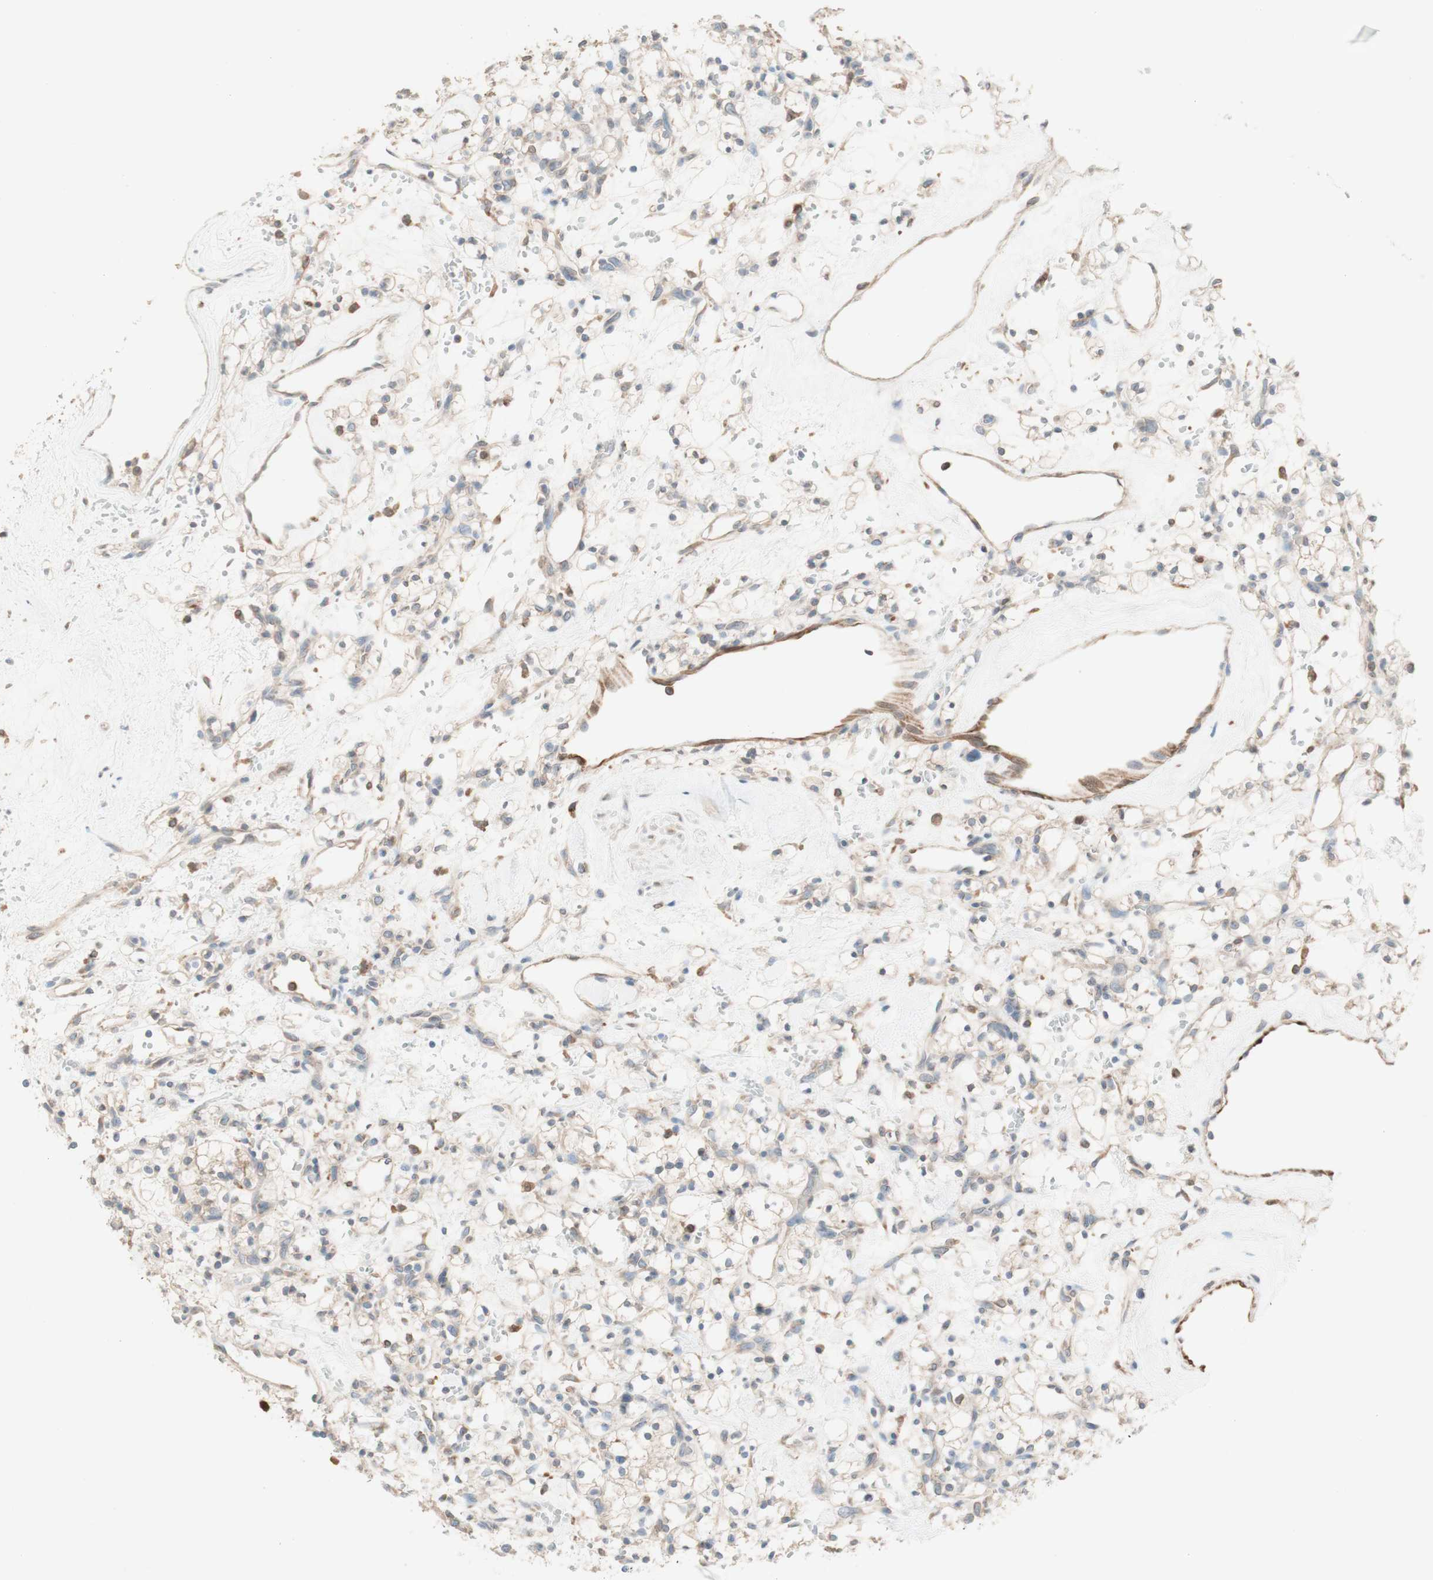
{"staining": {"intensity": "weak", "quantity": "25%-75%", "location": "cytoplasmic/membranous"}, "tissue": "renal cancer", "cell_type": "Tumor cells", "image_type": "cancer", "snomed": [{"axis": "morphology", "description": "Adenocarcinoma, NOS"}, {"axis": "topography", "description": "Kidney"}], "caption": "IHC staining of renal cancer, which demonstrates low levels of weak cytoplasmic/membranous positivity in approximately 25%-75% of tumor cells indicating weak cytoplasmic/membranous protein positivity. The staining was performed using DAB (3,3'-diaminobenzidine) (brown) for protein detection and nuclei were counterstained in hematoxylin (blue).", "gene": "COMT", "patient": {"sex": "female", "age": 60}}